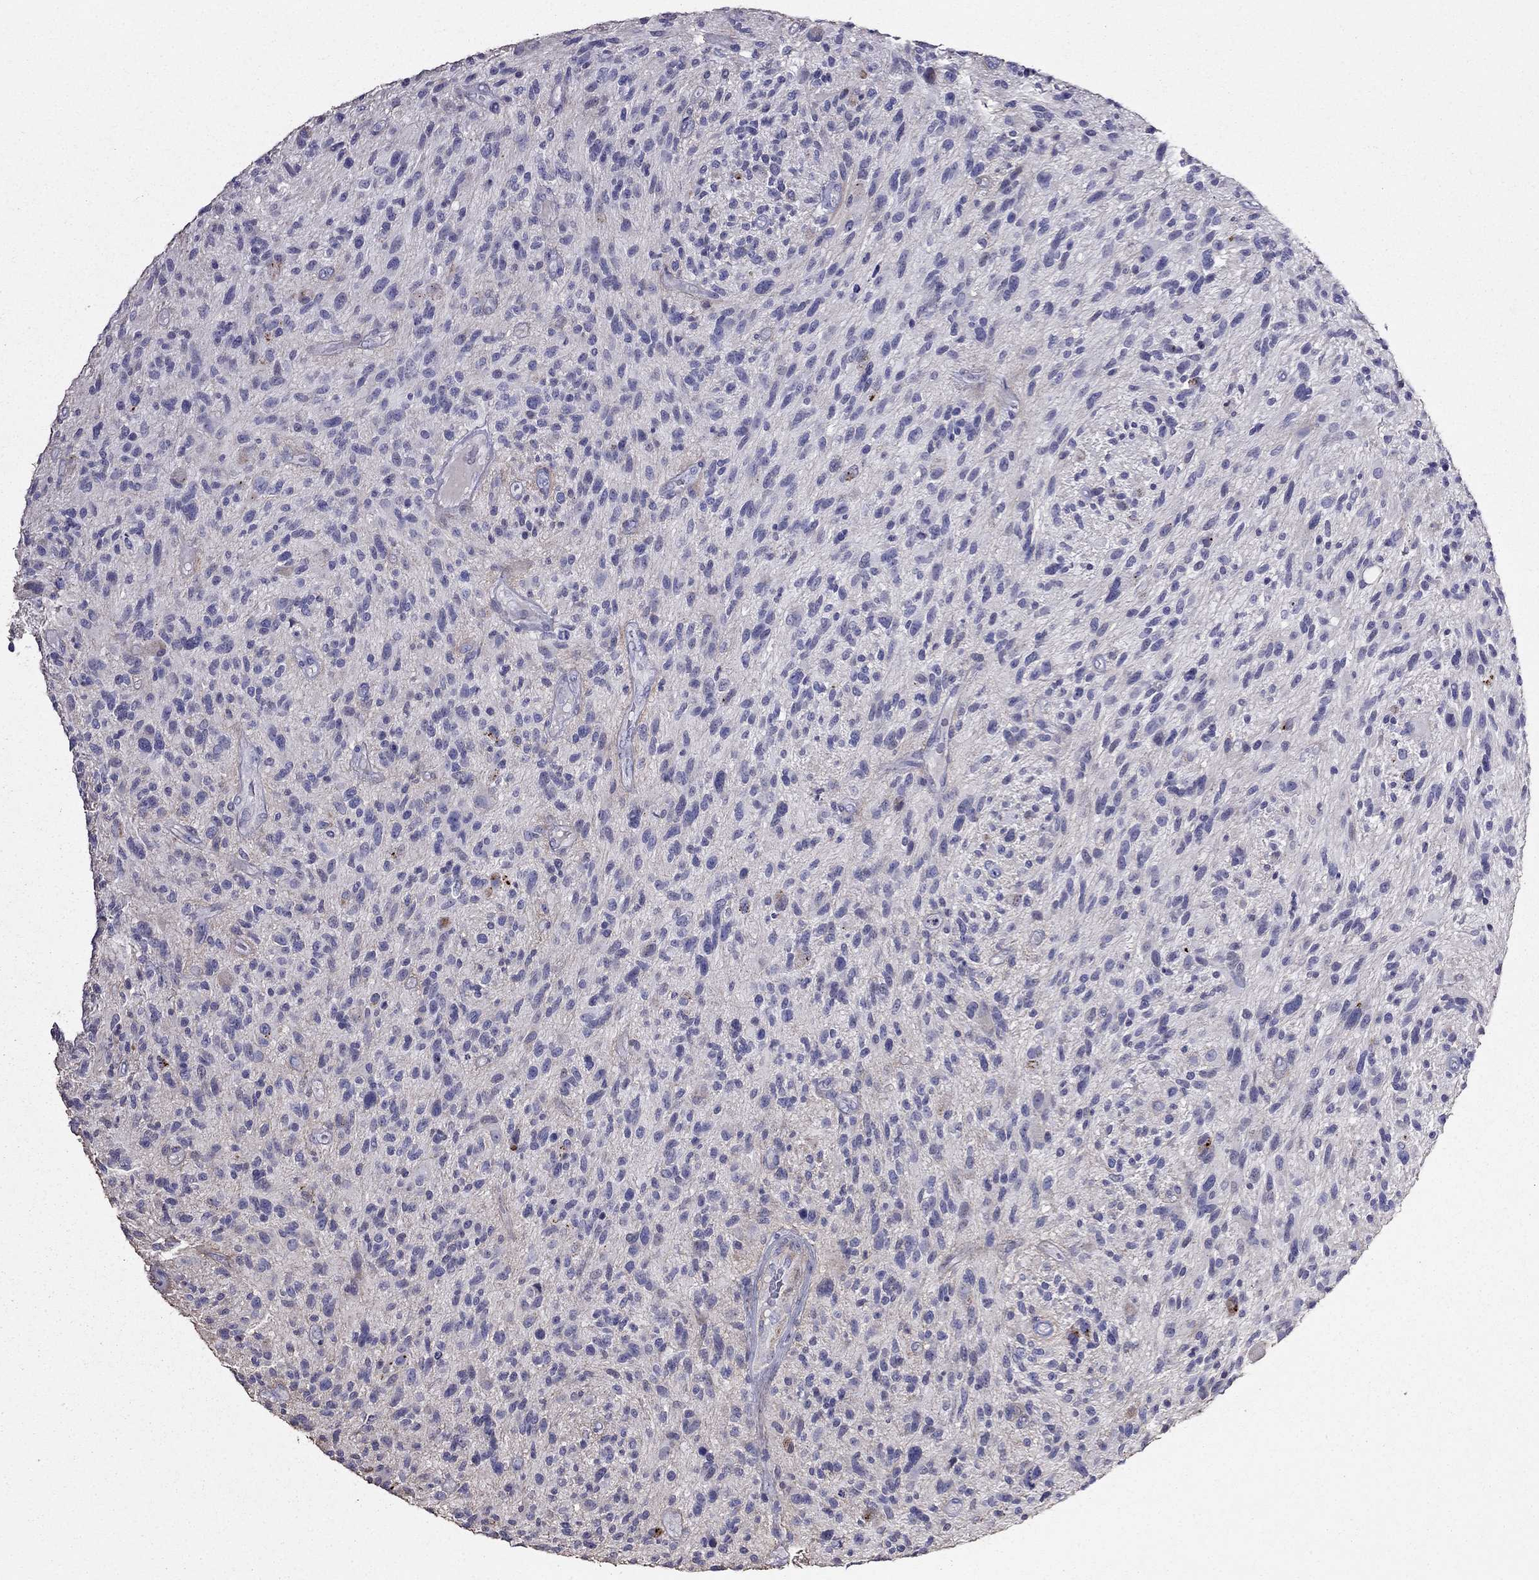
{"staining": {"intensity": "negative", "quantity": "none", "location": "none"}, "tissue": "glioma", "cell_type": "Tumor cells", "image_type": "cancer", "snomed": [{"axis": "morphology", "description": "Glioma, malignant, High grade"}, {"axis": "topography", "description": "Brain"}], "caption": "Protein analysis of glioma reveals no significant staining in tumor cells.", "gene": "AK5", "patient": {"sex": "male", "age": 47}}